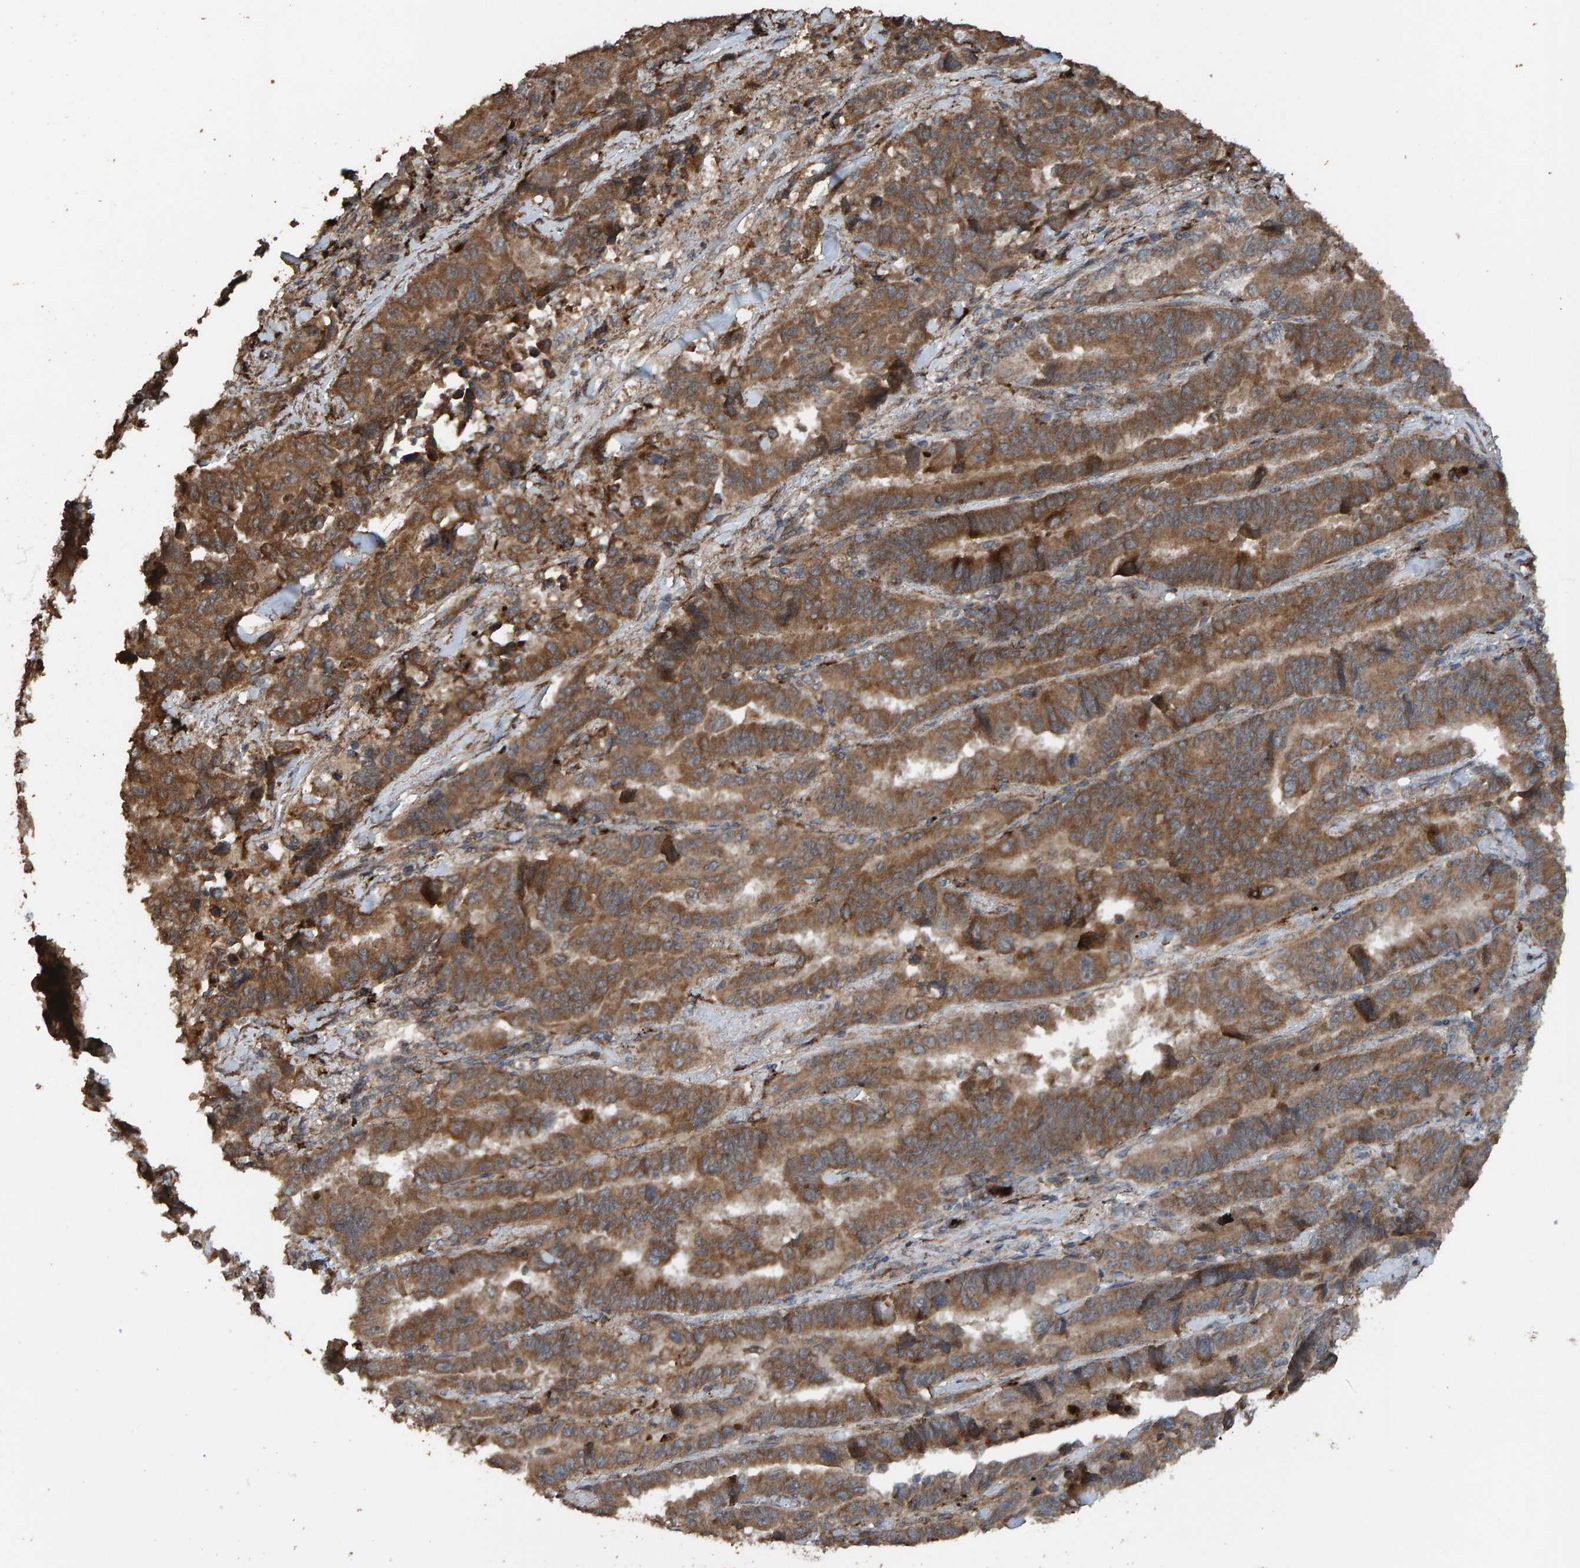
{"staining": {"intensity": "moderate", "quantity": ">75%", "location": "cytoplasmic/membranous"}, "tissue": "lung cancer", "cell_type": "Tumor cells", "image_type": "cancer", "snomed": [{"axis": "morphology", "description": "Adenocarcinoma, NOS"}, {"axis": "topography", "description": "Lung"}], "caption": "The photomicrograph demonstrates a brown stain indicating the presence of a protein in the cytoplasmic/membranous of tumor cells in lung adenocarcinoma.", "gene": "DUS1L", "patient": {"sex": "female", "age": 51}}